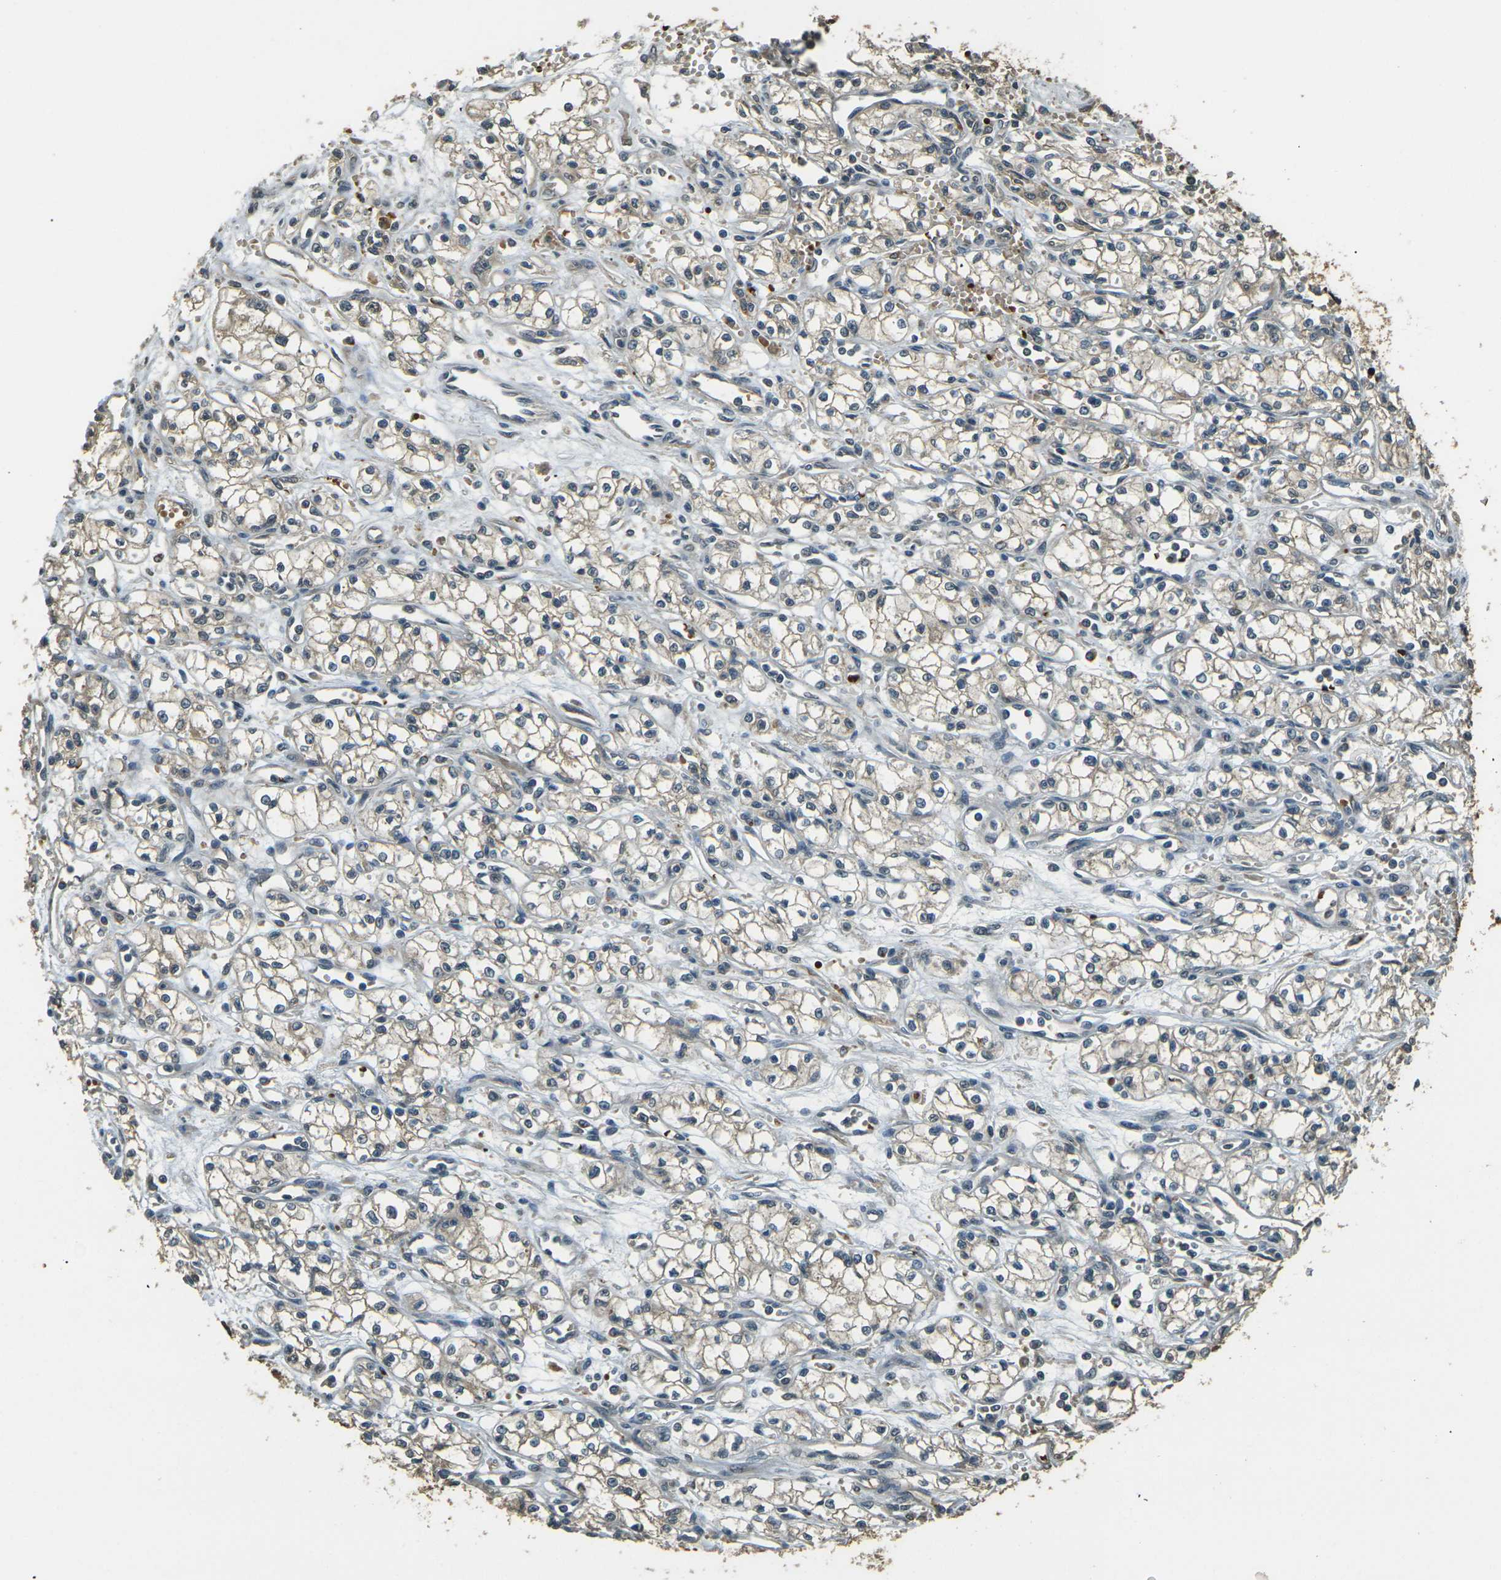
{"staining": {"intensity": "weak", "quantity": ">75%", "location": "cytoplasmic/membranous"}, "tissue": "renal cancer", "cell_type": "Tumor cells", "image_type": "cancer", "snomed": [{"axis": "morphology", "description": "Normal tissue, NOS"}, {"axis": "morphology", "description": "Adenocarcinoma, NOS"}, {"axis": "topography", "description": "Kidney"}], "caption": "An image of human renal adenocarcinoma stained for a protein exhibits weak cytoplasmic/membranous brown staining in tumor cells.", "gene": "TOR1A", "patient": {"sex": "male", "age": 59}}